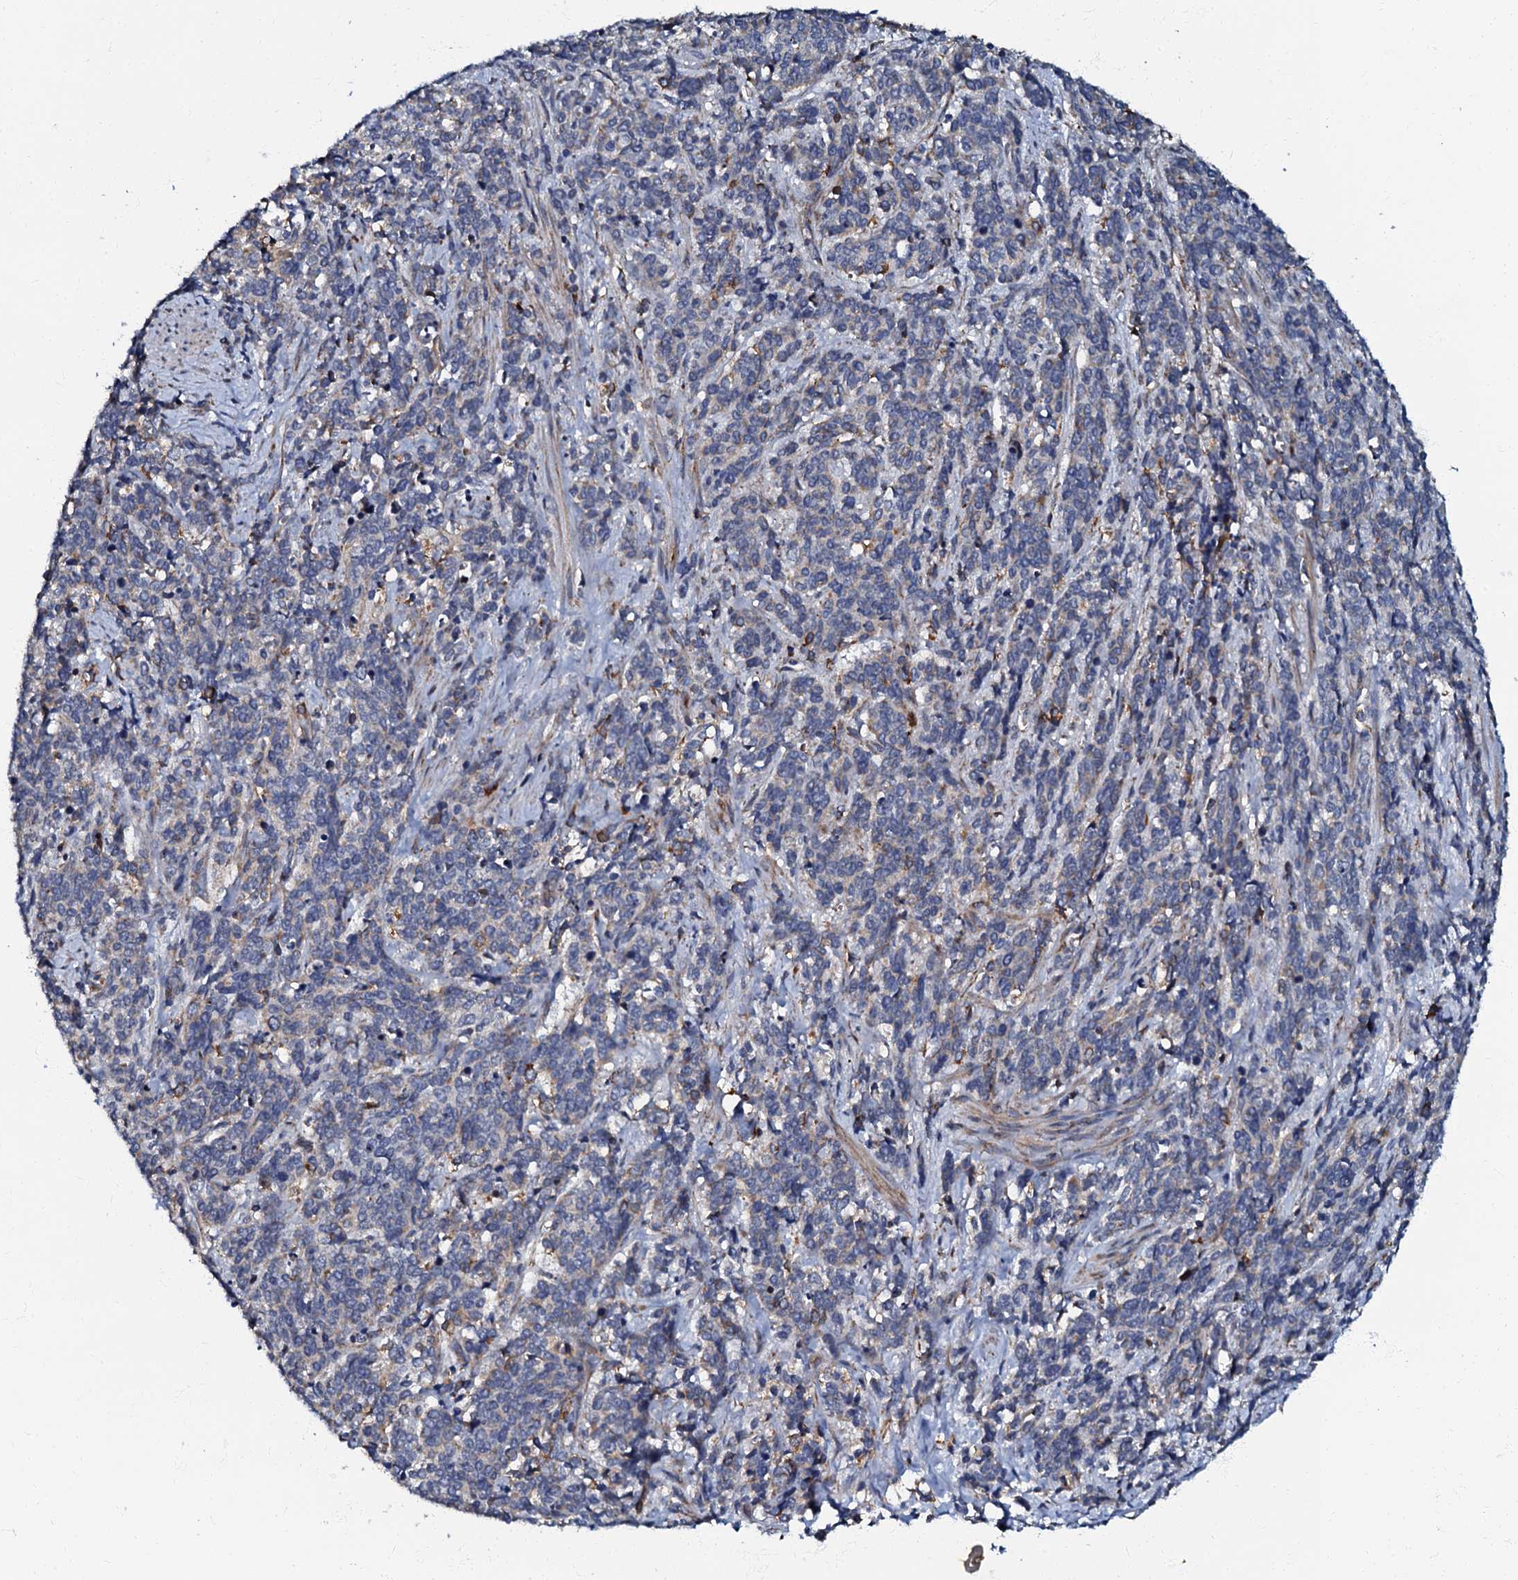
{"staining": {"intensity": "negative", "quantity": "none", "location": "none"}, "tissue": "cervical cancer", "cell_type": "Tumor cells", "image_type": "cancer", "snomed": [{"axis": "morphology", "description": "Squamous cell carcinoma, NOS"}, {"axis": "topography", "description": "Cervix"}], "caption": "Cervical cancer was stained to show a protein in brown. There is no significant positivity in tumor cells.", "gene": "NDUFA12", "patient": {"sex": "female", "age": 60}}